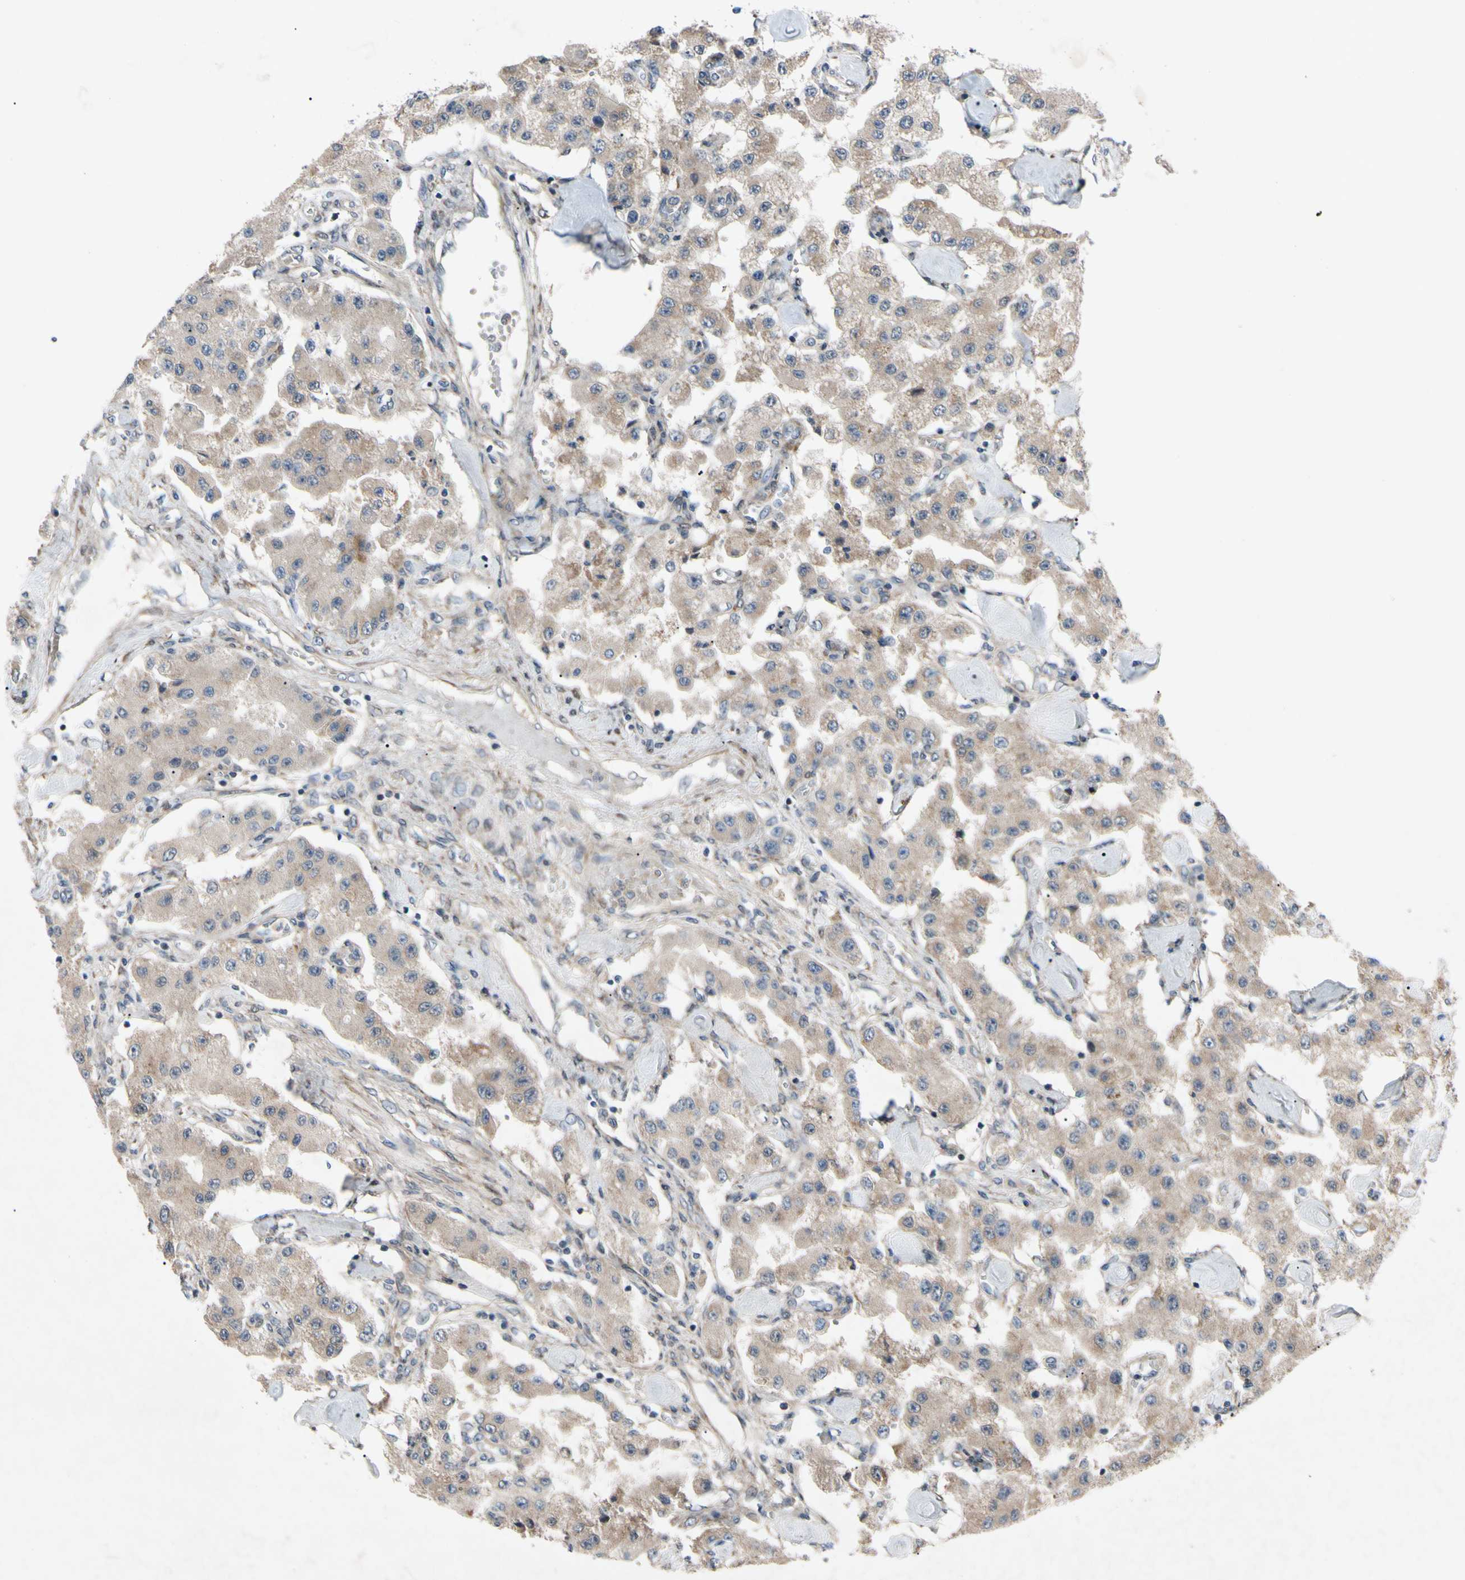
{"staining": {"intensity": "weak", "quantity": ">75%", "location": "cytoplasmic/membranous"}, "tissue": "carcinoid", "cell_type": "Tumor cells", "image_type": "cancer", "snomed": [{"axis": "morphology", "description": "Carcinoid, malignant, NOS"}, {"axis": "topography", "description": "Pancreas"}], "caption": "IHC staining of carcinoid, which displays low levels of weak cytoplasmic/membranous positivity in about >75% of tumor cells indicating weak cytoplasmic/membranous protein staining. The staining was performed using DAB (3,3'-diaminobenzidine) (brown) for protein detection and nuclei were counterstained in hematoxylin (blue).", "gene": "SVIL", "patient": {"sex": "male", "age": 41}}